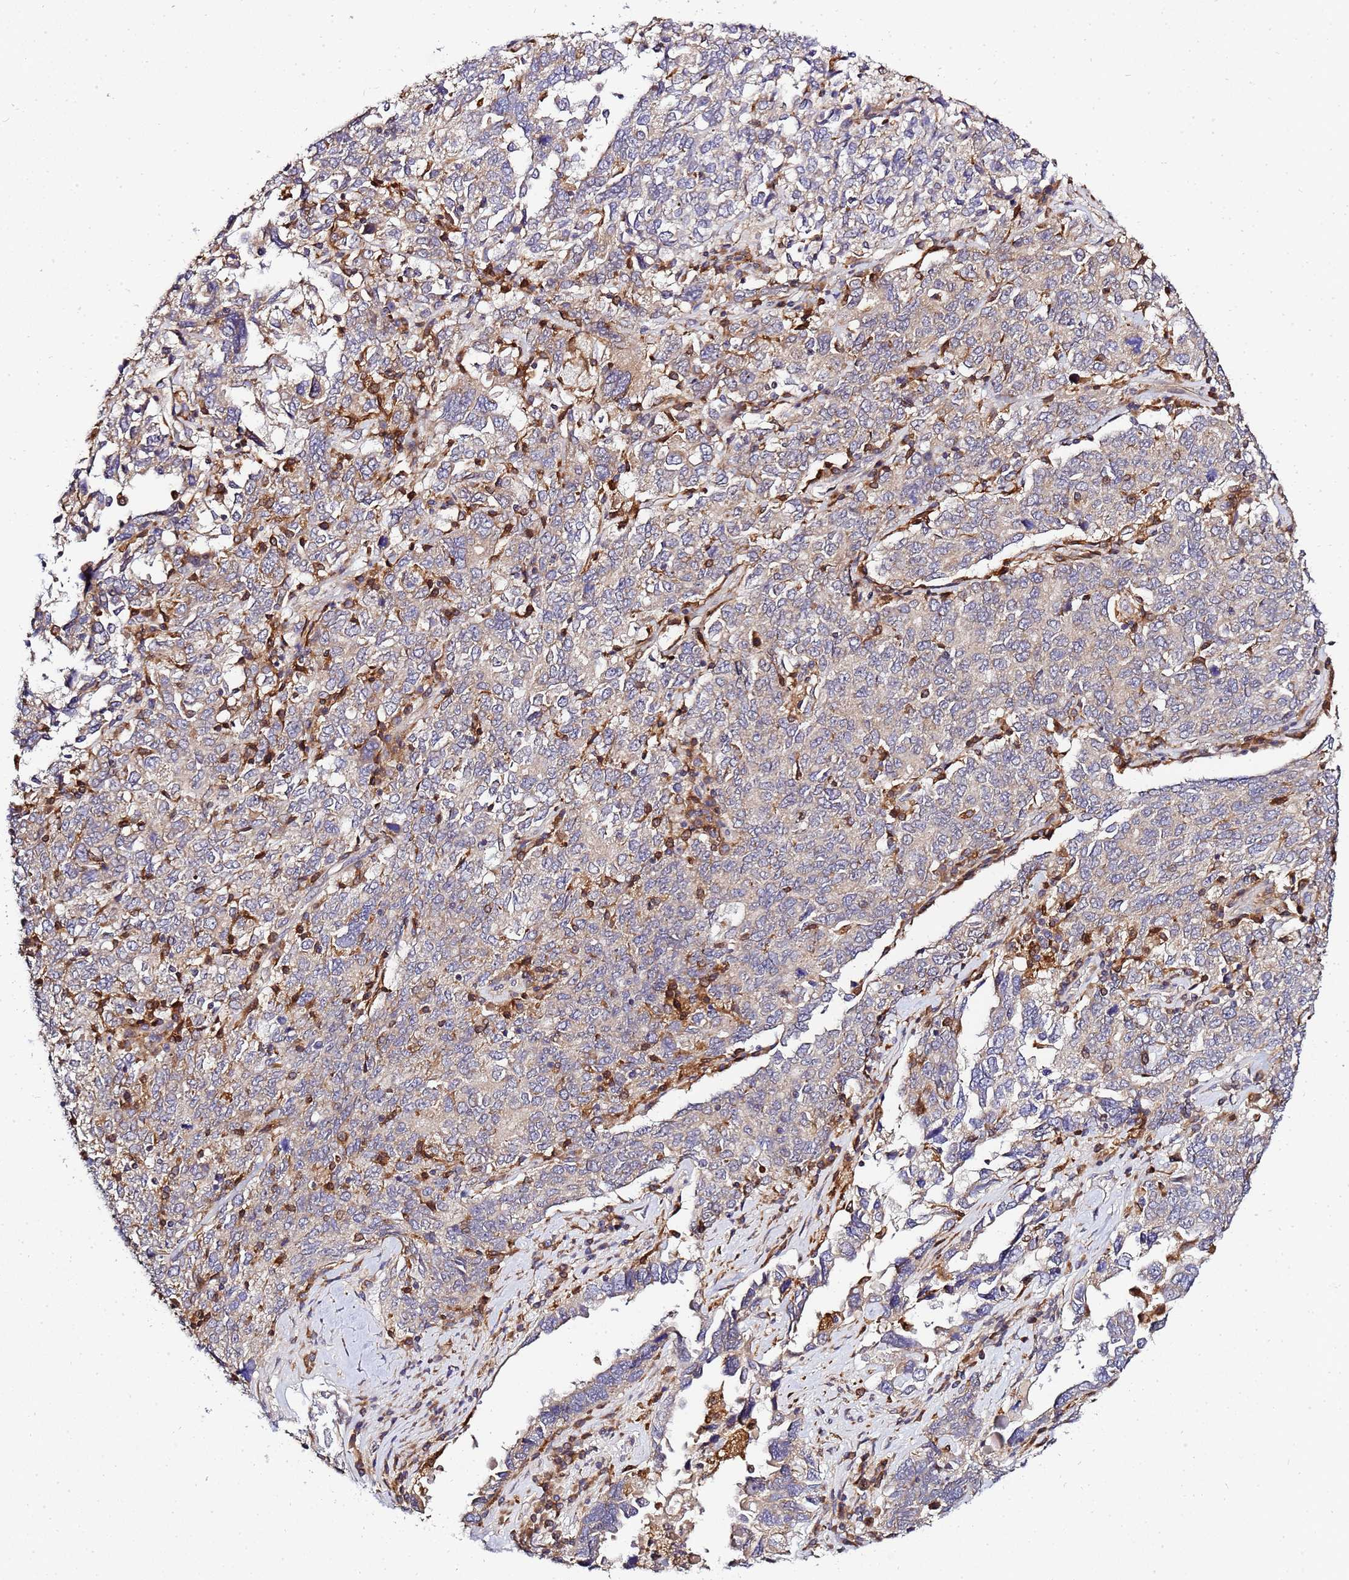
{"staining": {"intensity": "weak", "quantity": "25%-75%", "location": "cytoplasmic/membranous"}, "tissue": "ovarian cancer", "cell_type": "Tumor cells", "image_type": "cancer", "snomed": [{"axis": "morphology", "description": "Carcinoma, endometroid"}, {"axis": "topography", "description": "Ovary"}], "caption": "Tumor cells reveal weak cytoplasmic/membranous expression in about 25%-75% of cells in ovarian endometroid carcinoma. (Brightfield microscopy of DAB IHC at high magnification).", "gene": "ADPGK", "patient": {"sex": "female", "age": 62}}